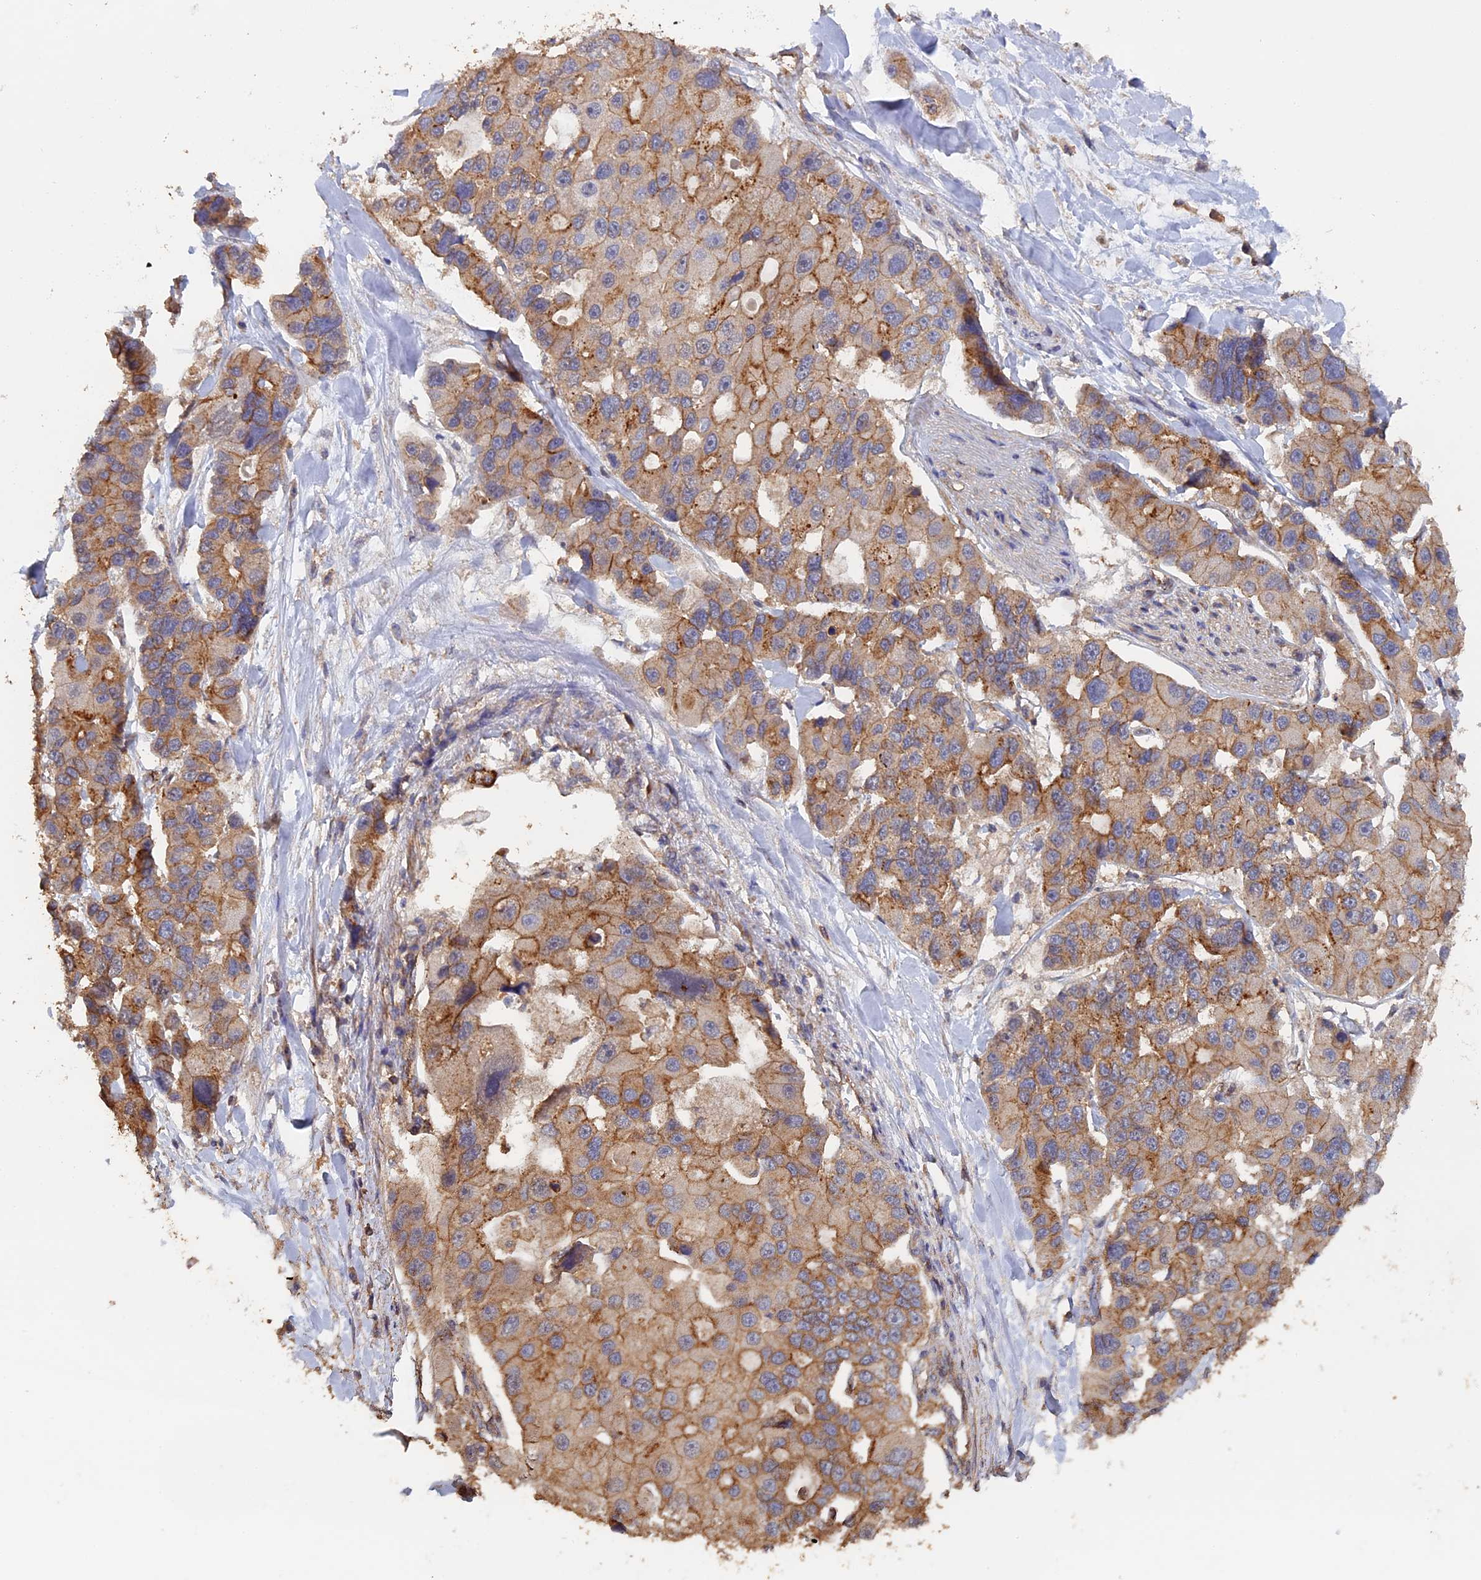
{"staining": {"intensity": "moderate", "quantity": "25%-75%", "location": "cytoplasmic/membranous"}, "tissue": "lung cancer", "cell_type": "Tumor cells", "image_type": "cancer", "snomed": [{"axis": "morphology", "description": "Adenocarcinoma, NOS"}, {"axis": "topography", "description": "Lung"}], "caption": "Approximately 25%-75% of tumor cells in lung adenocarcinoma demonstrate moderate cytoplasmic/membranous protein staining as visualized by brown immunohistochemical staining.", "gene": "PIGQ", "patient": {"sex": "female", "age": 54}}